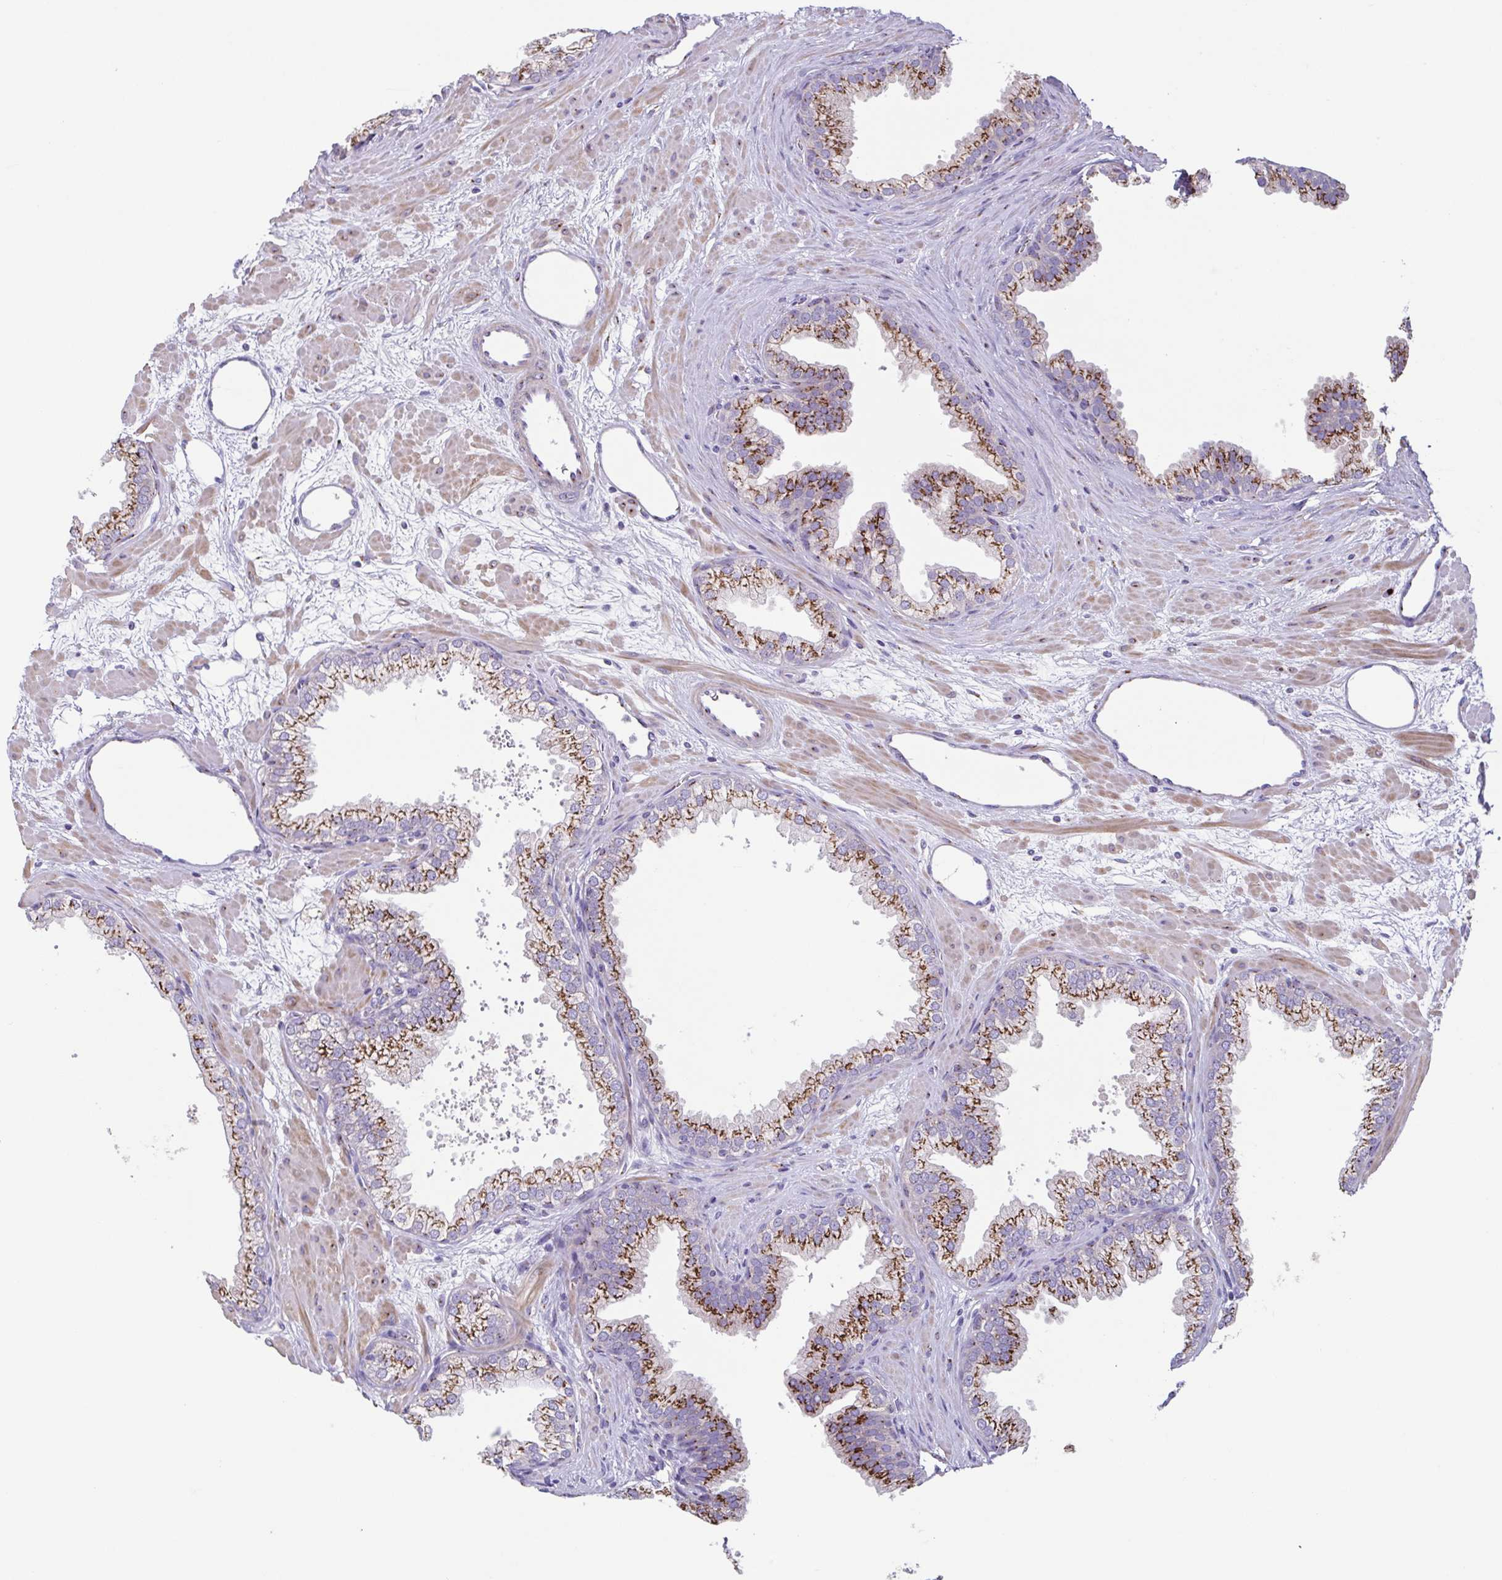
{"staining": {"intensity": "moderate", "quantity": ">75%", "location": "cytoplasmic/membranous"}, "tissue": "prostate", "cell_type": "Glandular cells", "image_type": "normal", "snomed": [{"axis": "morphology", "description": "Normal tissue, NOS"}, {"axis": "topography", "description": "Prostate"}], "caption": "IHC image of normal prostate stained for a protein (brown), which displays medium levels of moderate cytoplasmic/membranous expression in approximately >75% of glandular cells.", "gene": "COL17A1", "patient": {"sex": "male", "age": 37}}